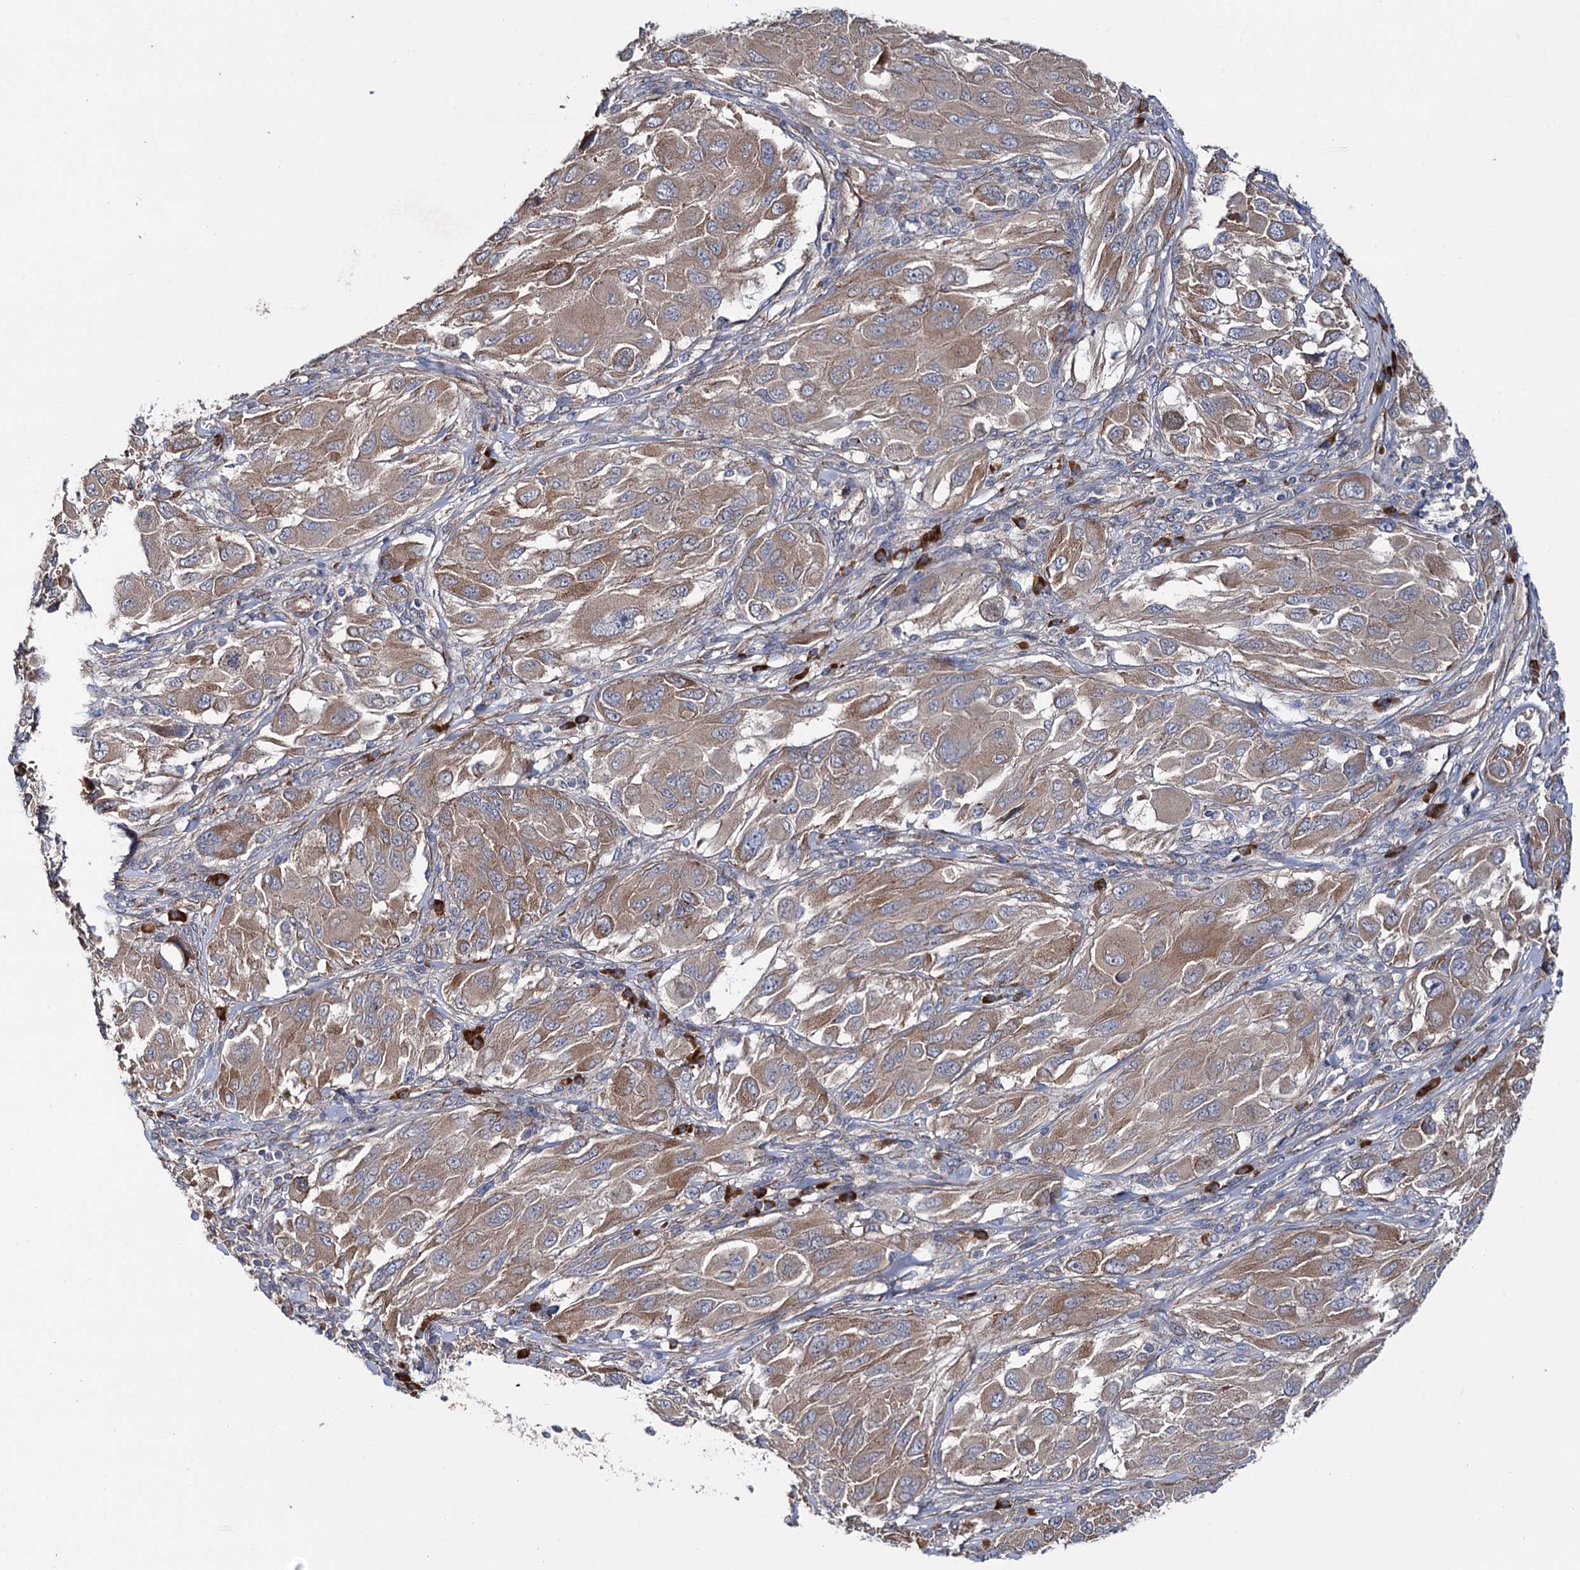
{"staining": {"intensity": "moderate", "quantity": ">75%", "location": "cytoplasmic/membranous"}, "tissue": "melanoma", "cell_type": "Tumor cells", "image_type": "cancer", "snomed": [{"axis": "morphology", "description": "Malignant melanoma, NOS"}, {"axis": "topography", "description": "Skin"}], "caption": "DAB (3,3'-diaminobenzidine) immunohistochemical staining of melanoma demonstrates moderate cytoplasmic/membranous protein staining in about >75% of tumor cells.", "gene": "SPATS2", "patient": {"sex": "female", "age": 91}}